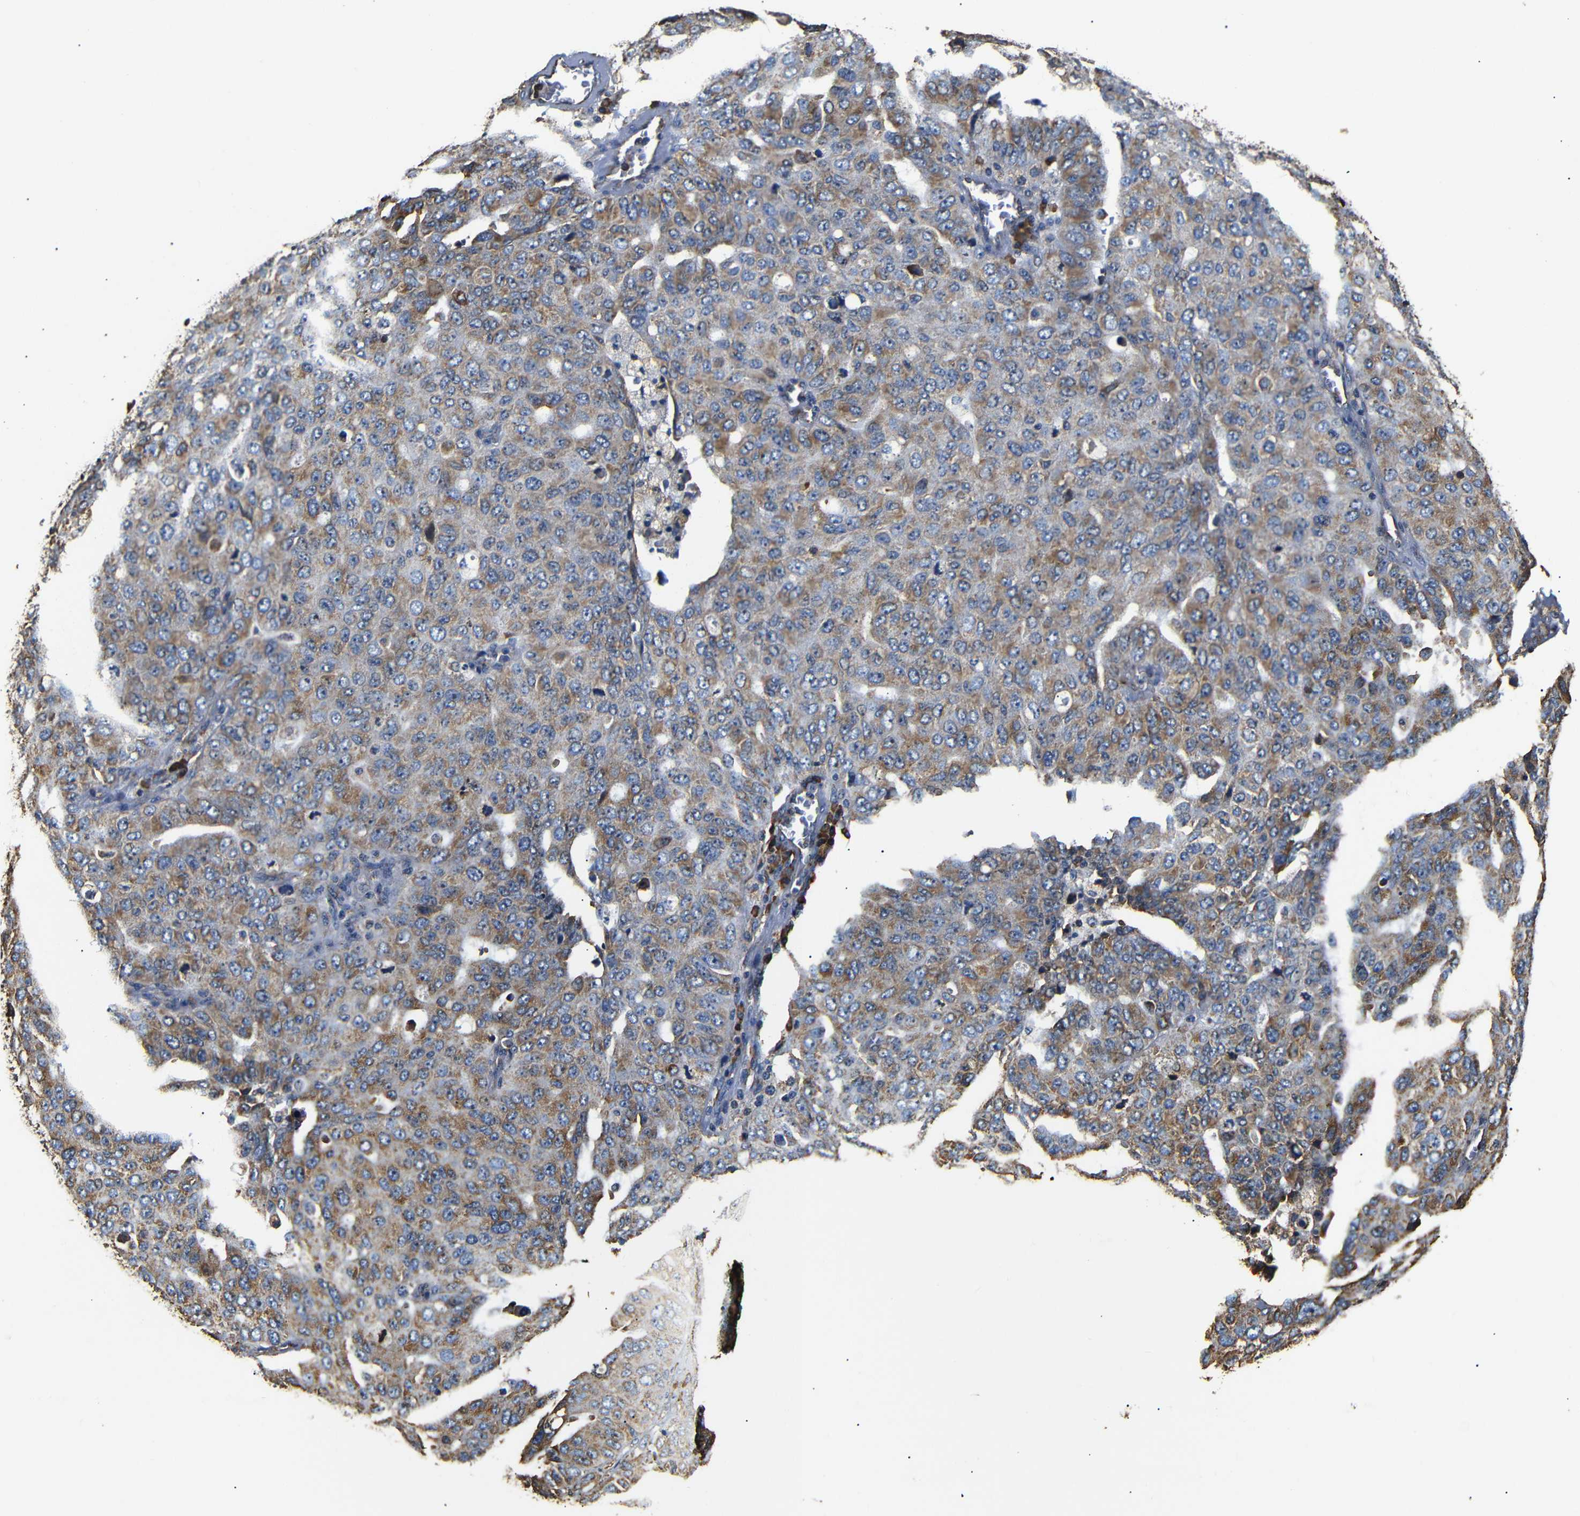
{"staining": {"intensity": "moderate", "quantity": "25%-75%", "location": "cytoplasmic/membranous"}, "tissue": "ovarian cancer", "cell_type": "Tumor cells", "image_type": "cancer", "snomed": [{"axis": "morphology", "description": "Carcinoma, endometroid"}, {"axis": "topography", "description": "Ovary"}], "caption": "Moderate cytoplasmic/membranous positivity for a protein is identified in about 25%-75% of tumor cells of ovarian cancer using immunohistochemistry.", "gene": "HHIP", "patient": {"sex": "female", "age": 62}}